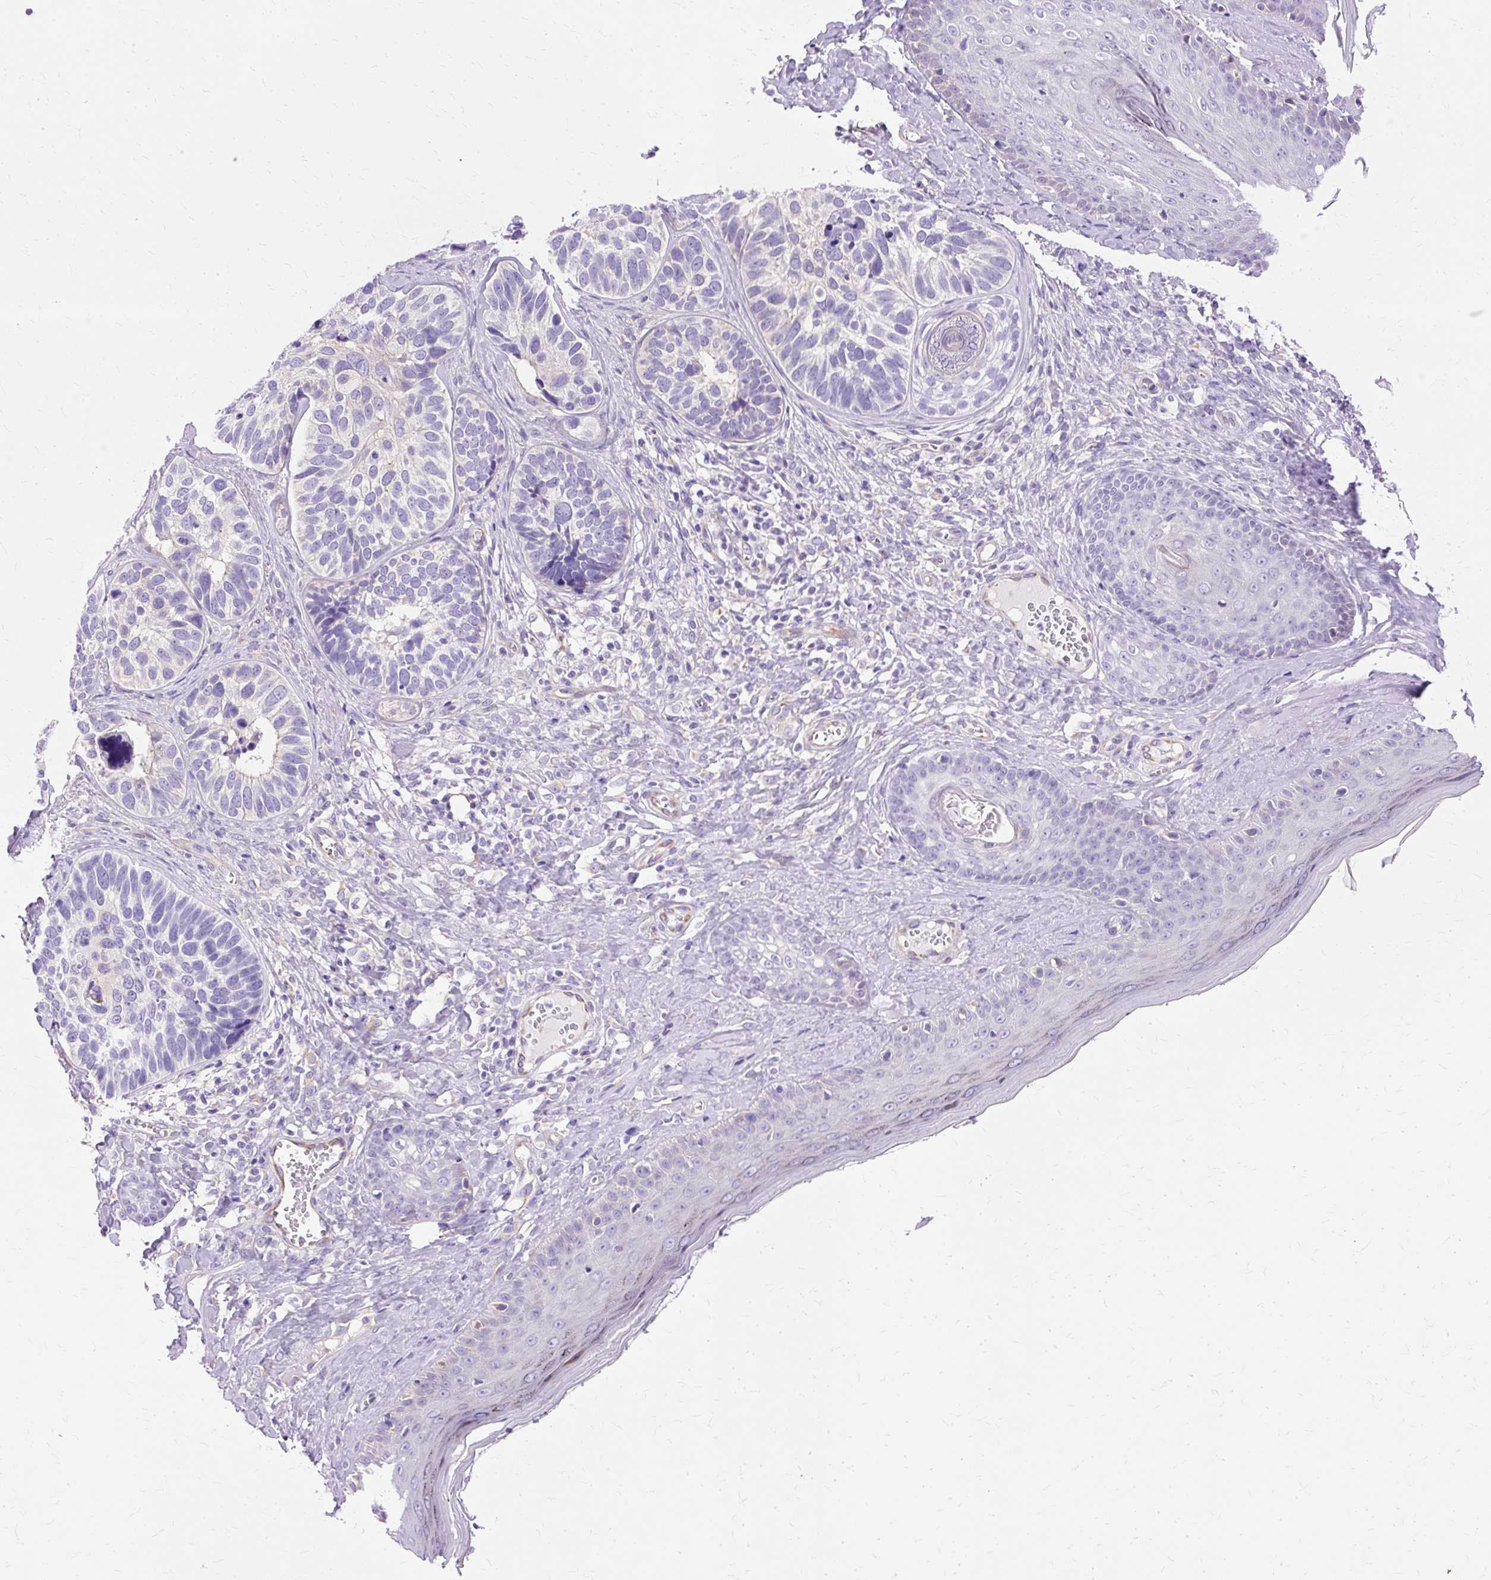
{"staining": {"intensity": "negative", "quantity": "none", "location": "none"}, "tissue": "skin cancer", "cell_type": "Tumor cells", "image_type": "cancer", "snomed": [{"axis": "morphology", "description": "Basal cell carcinoma"}, {"axis": "topography", "description": "Skin"}], "caption": "Immunohistochemistry (IHC) micrograph of neoplastic tissue: human skin basal cell carcinoma stained with DAB (3,3'-diaminobenzidine) shows no significant protein positivity in tumor cells.", "gene": "MYO6", "patient": {"sex": "male", "age": 62}}